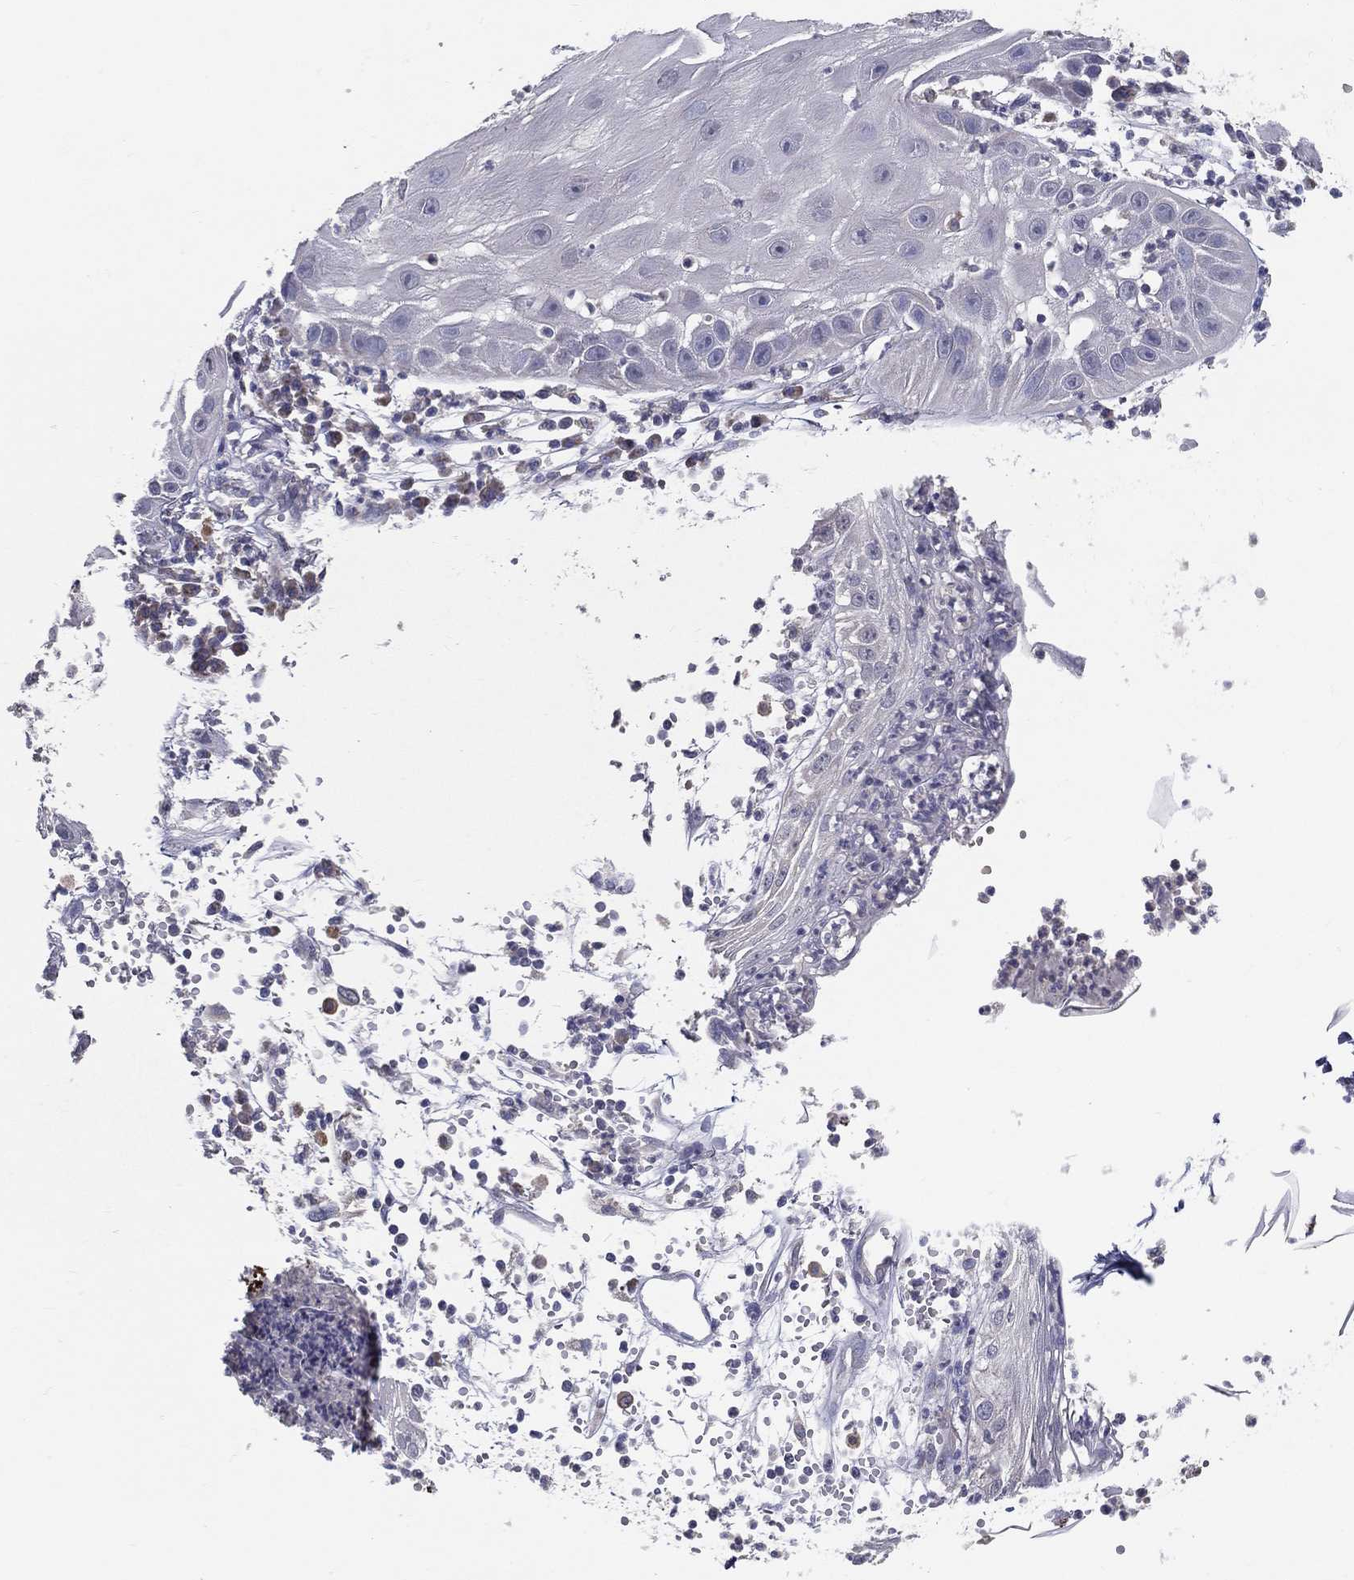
{"staining": {"intensity": "negative", "quantity": "none", "location": "none"}, "tissue": "skin cancer", "cell_type": "Tumor cells", "image_type": "cancer", "snomed": [{"axis": "morphology", "description": "Normal tissue, NOS"}, {"axis": "morphology", "description": "Squamous cell carcinoma, NOS"}, {"axis": "topography", "description": "Skin"}], "caption": "Tumor cells are negative for protein expression in human skin cancer (squamous cell carcinoma).", "gene": "PCSK1", "patient": {"sex": "male", "age": 79}}